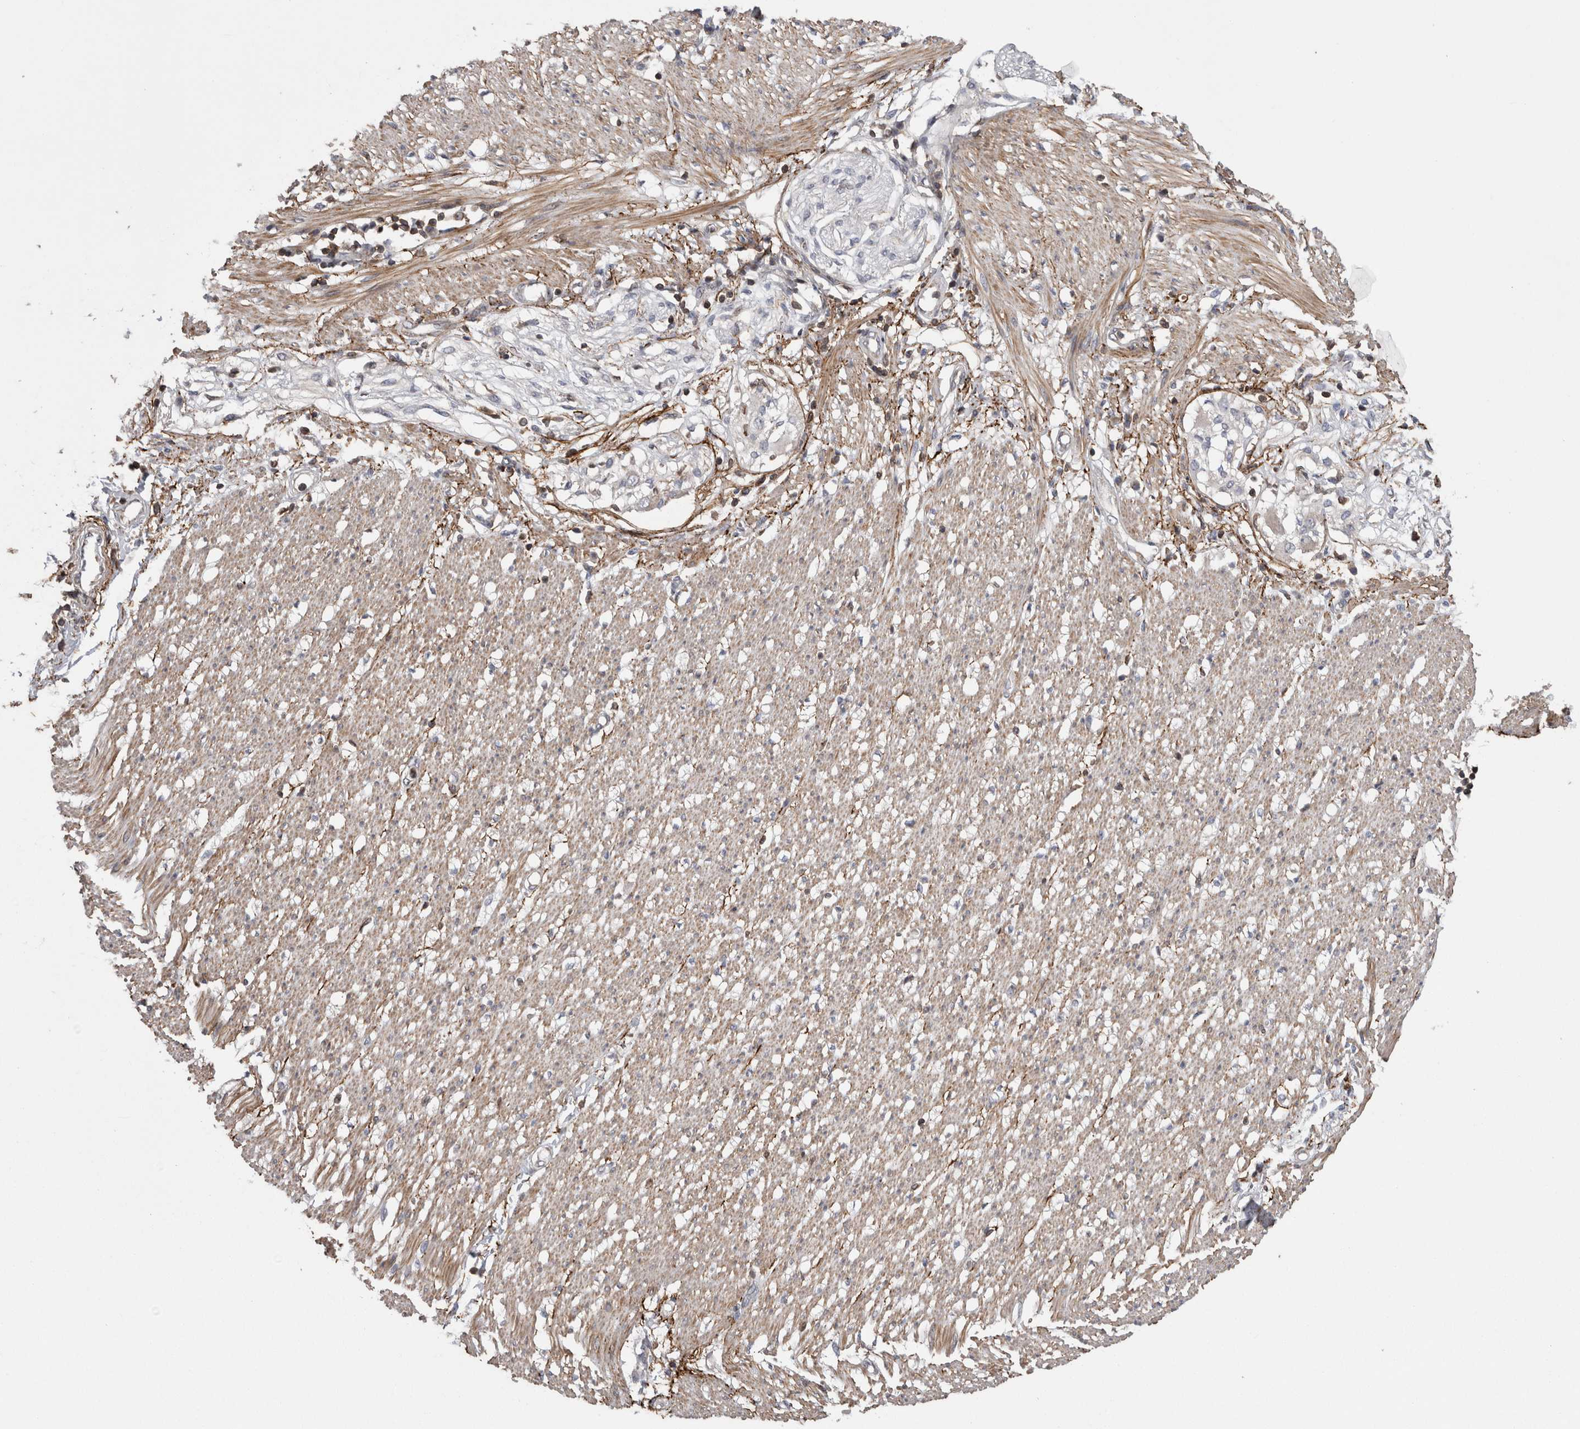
{"staining": {"intensity": "negative", "quantity": "none", "location": "none"}, "tissue": "soft tissue", "cell_type": "Fibroblasts", "image_type": "normal", "snomed": [{"axis": "morphology", "description": "Normal tissue, NOS"}, {"axis": "morphology", "description": "Adenocarcinoma, NOS"}, {"axis": "topography", "description": "Colon"}, {"axis": "topography", "description": "Peripheral nerve tissue"}], "caption": "Immunohistochemical staining of normal soft tissue exhibits no significant staining in fibroblasts. Nuclei are stained in blue.", "gene": "DARS2", "patient": {"sex": "male", "age": 14}}